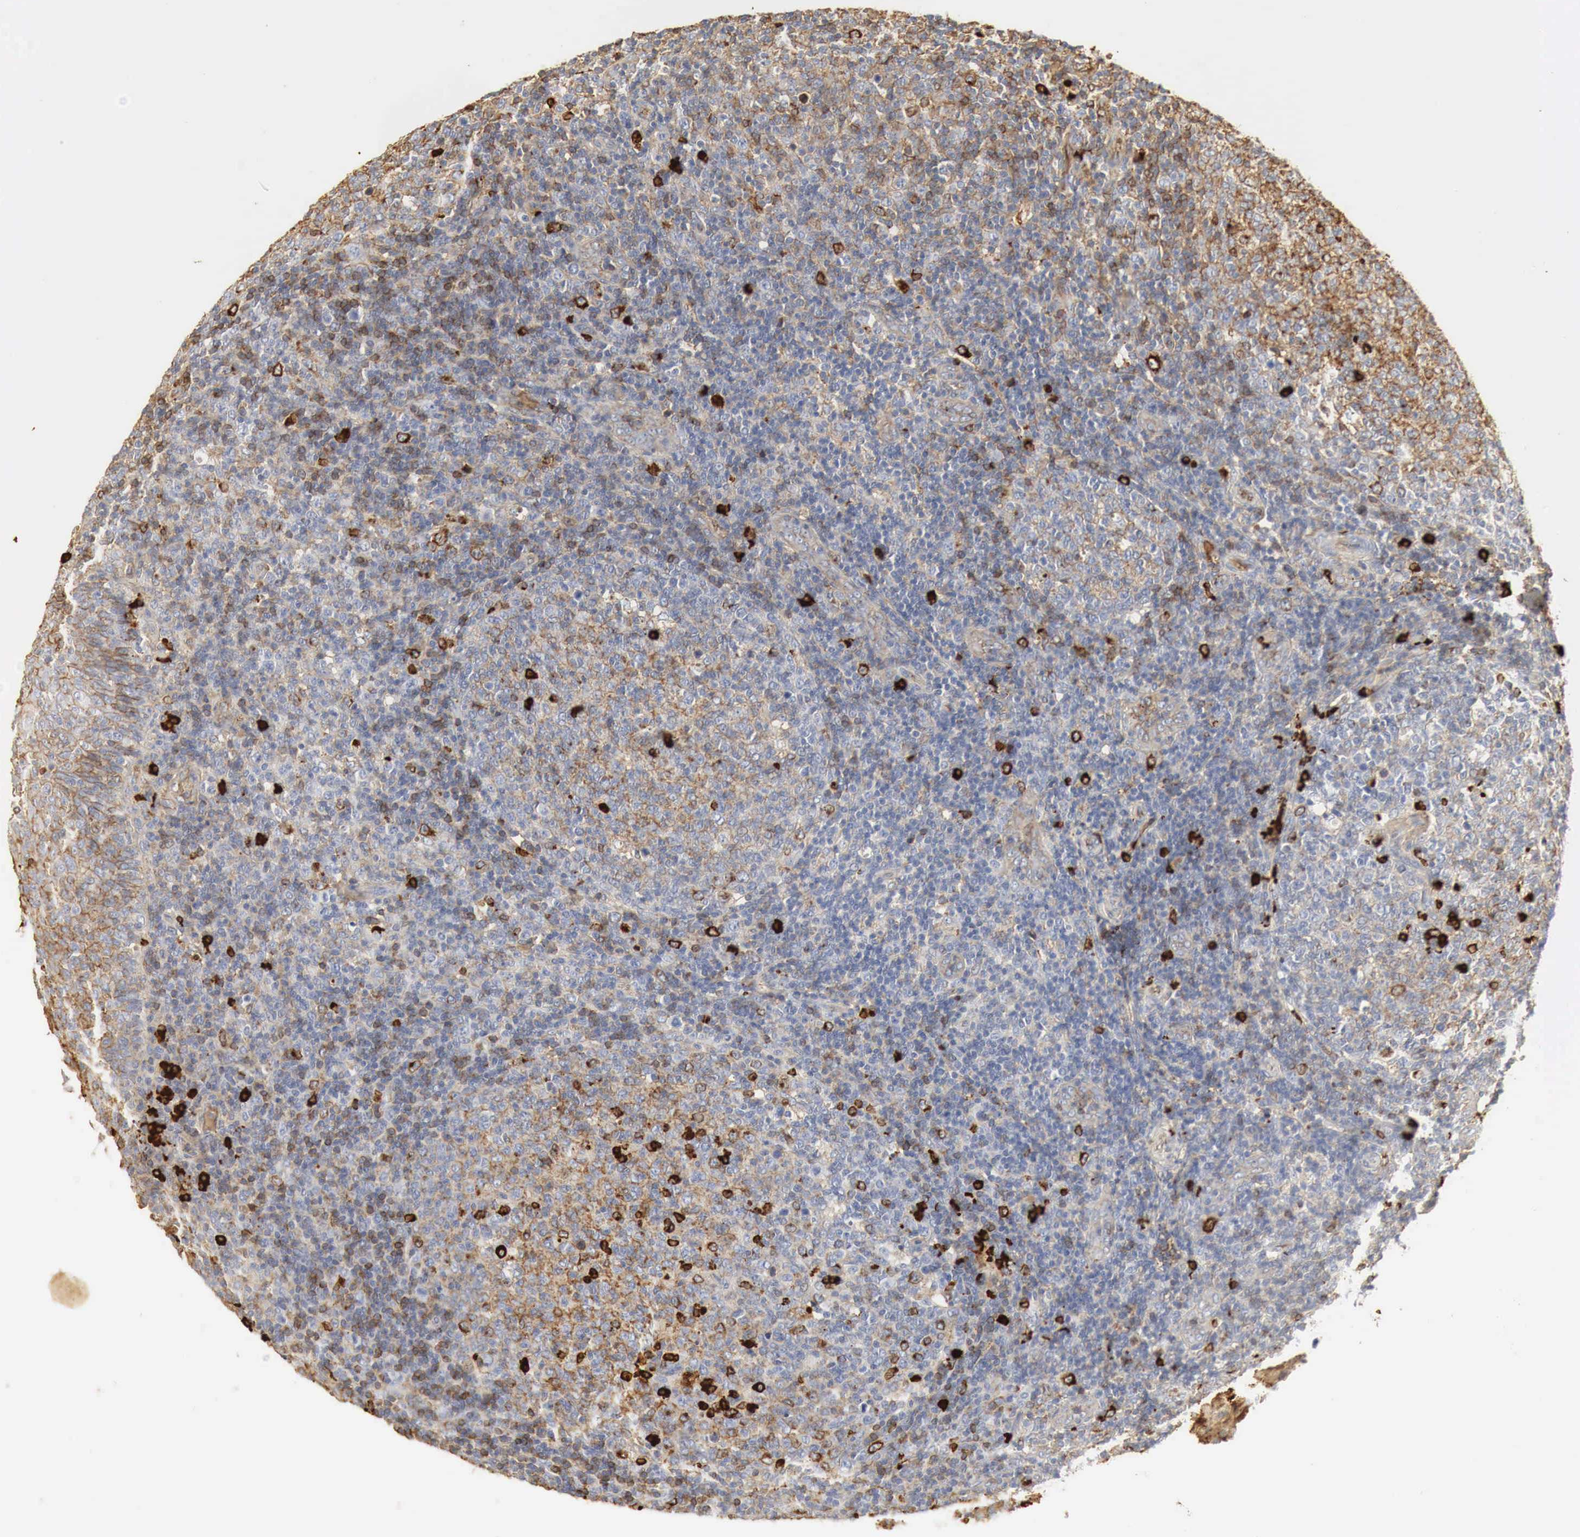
{"staining": {"intensity": "strong", "quantity": "25%-75%", "location": "cytoplasmic/membranous"}, "tissue": "tonsil", "cell_type": "Germinal center cells", "image_type": "normal", "snomed": [{"axis": "morphology", "description": "Normal tissue, NOS"}, {"axis": "topography", "description": "Tonsil"}], "caption": "DAB (3,3'-diaminobenzidine) immunohistochemical staining of unremarkable human tonsil displays strong cytoplasmic/membranous protein staining in about 25%-75% of germinal center cells.", "gene": "IGLC3", "patient": {"sex": "female", "age": 3}}